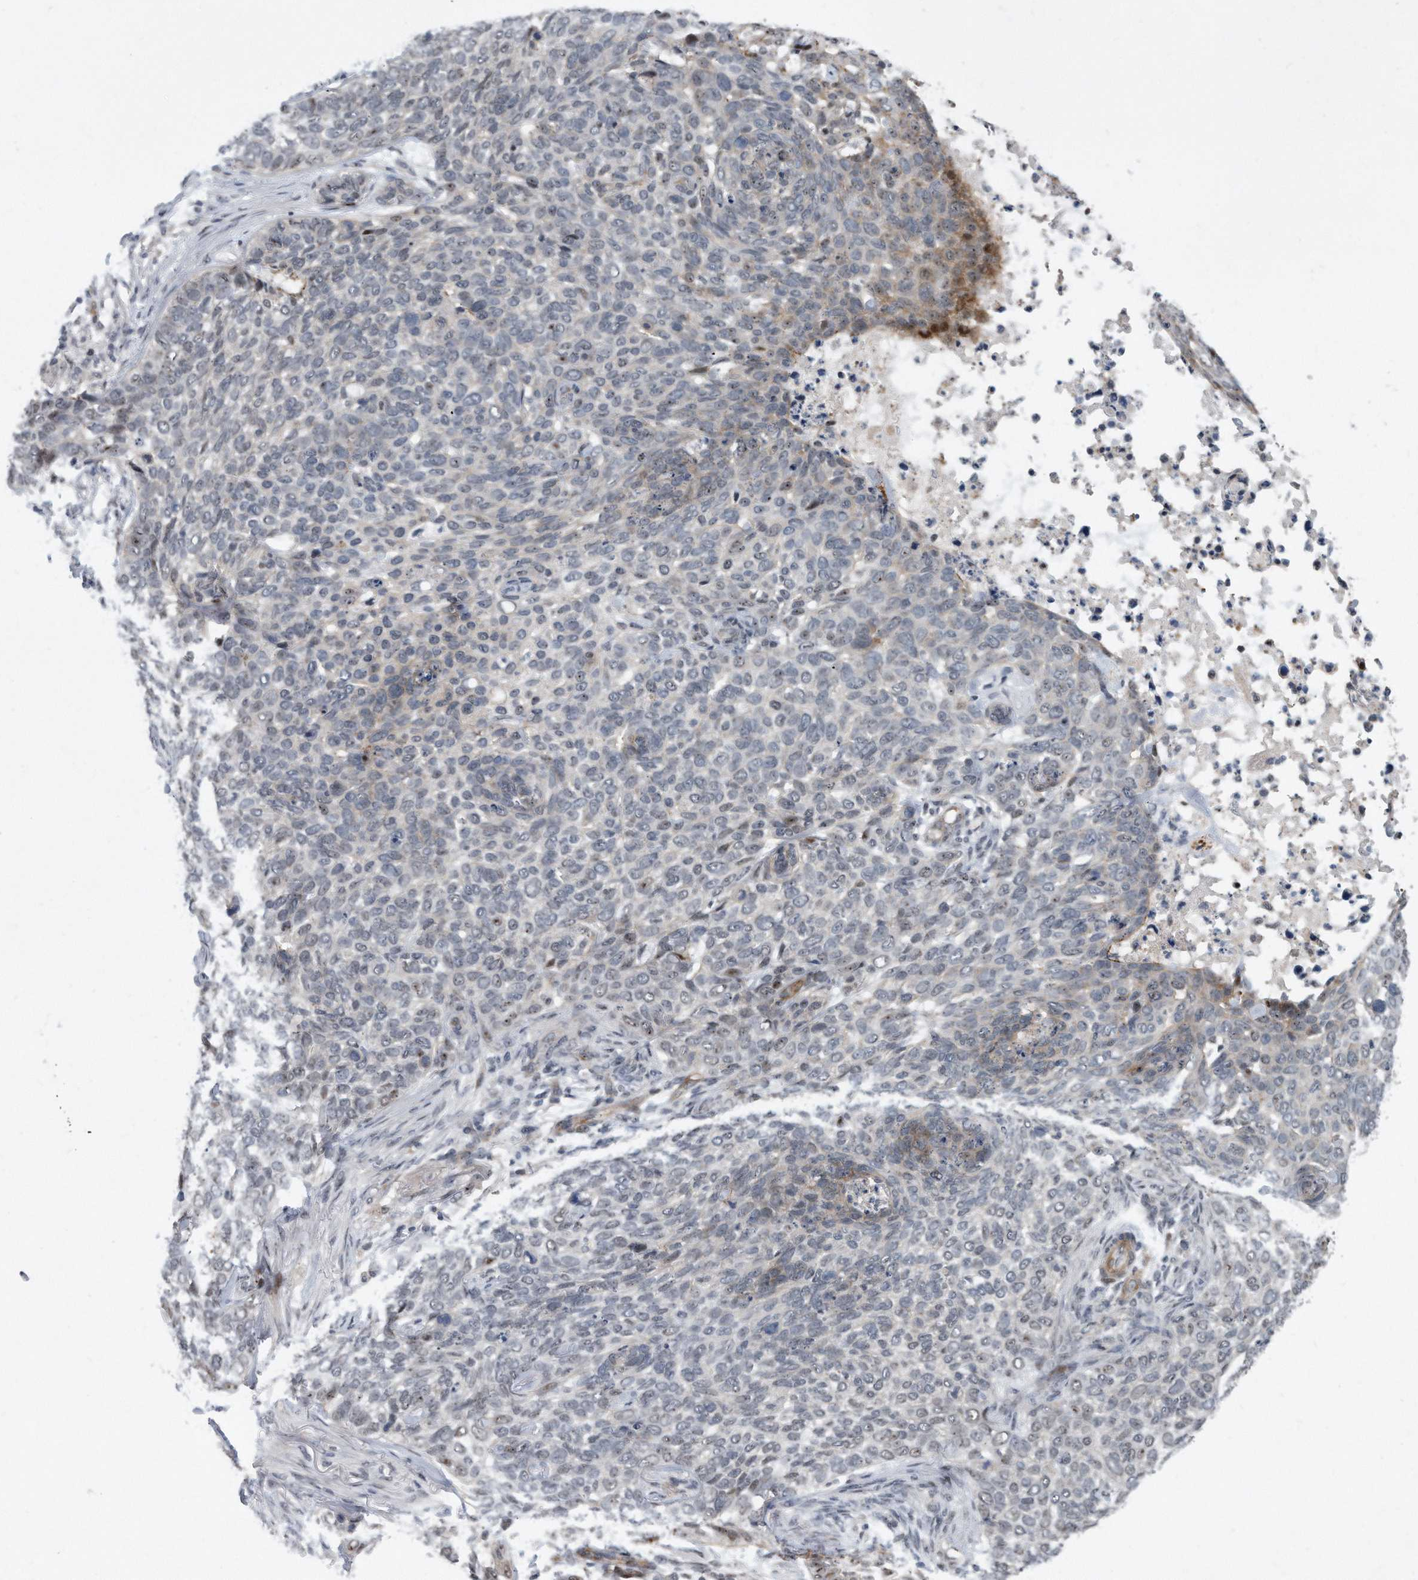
{"staining": {"intensity": "weak", "quantity": "<25%", "location": "nuclear"}, "tissue": "skin cancer", "cell_type": "Tumor cells", "image_type": "cancer", "snomed": [{"axis": "morphology", "description": "Basal cell carcinoma"}, {"axis": "topography", "description": "Skin"}], "caption": "Image shows no significant protein staining in tumor cells of skin cancer.", "gene": "PGBD2", "patient": {"sex": "female", "age": 64}}